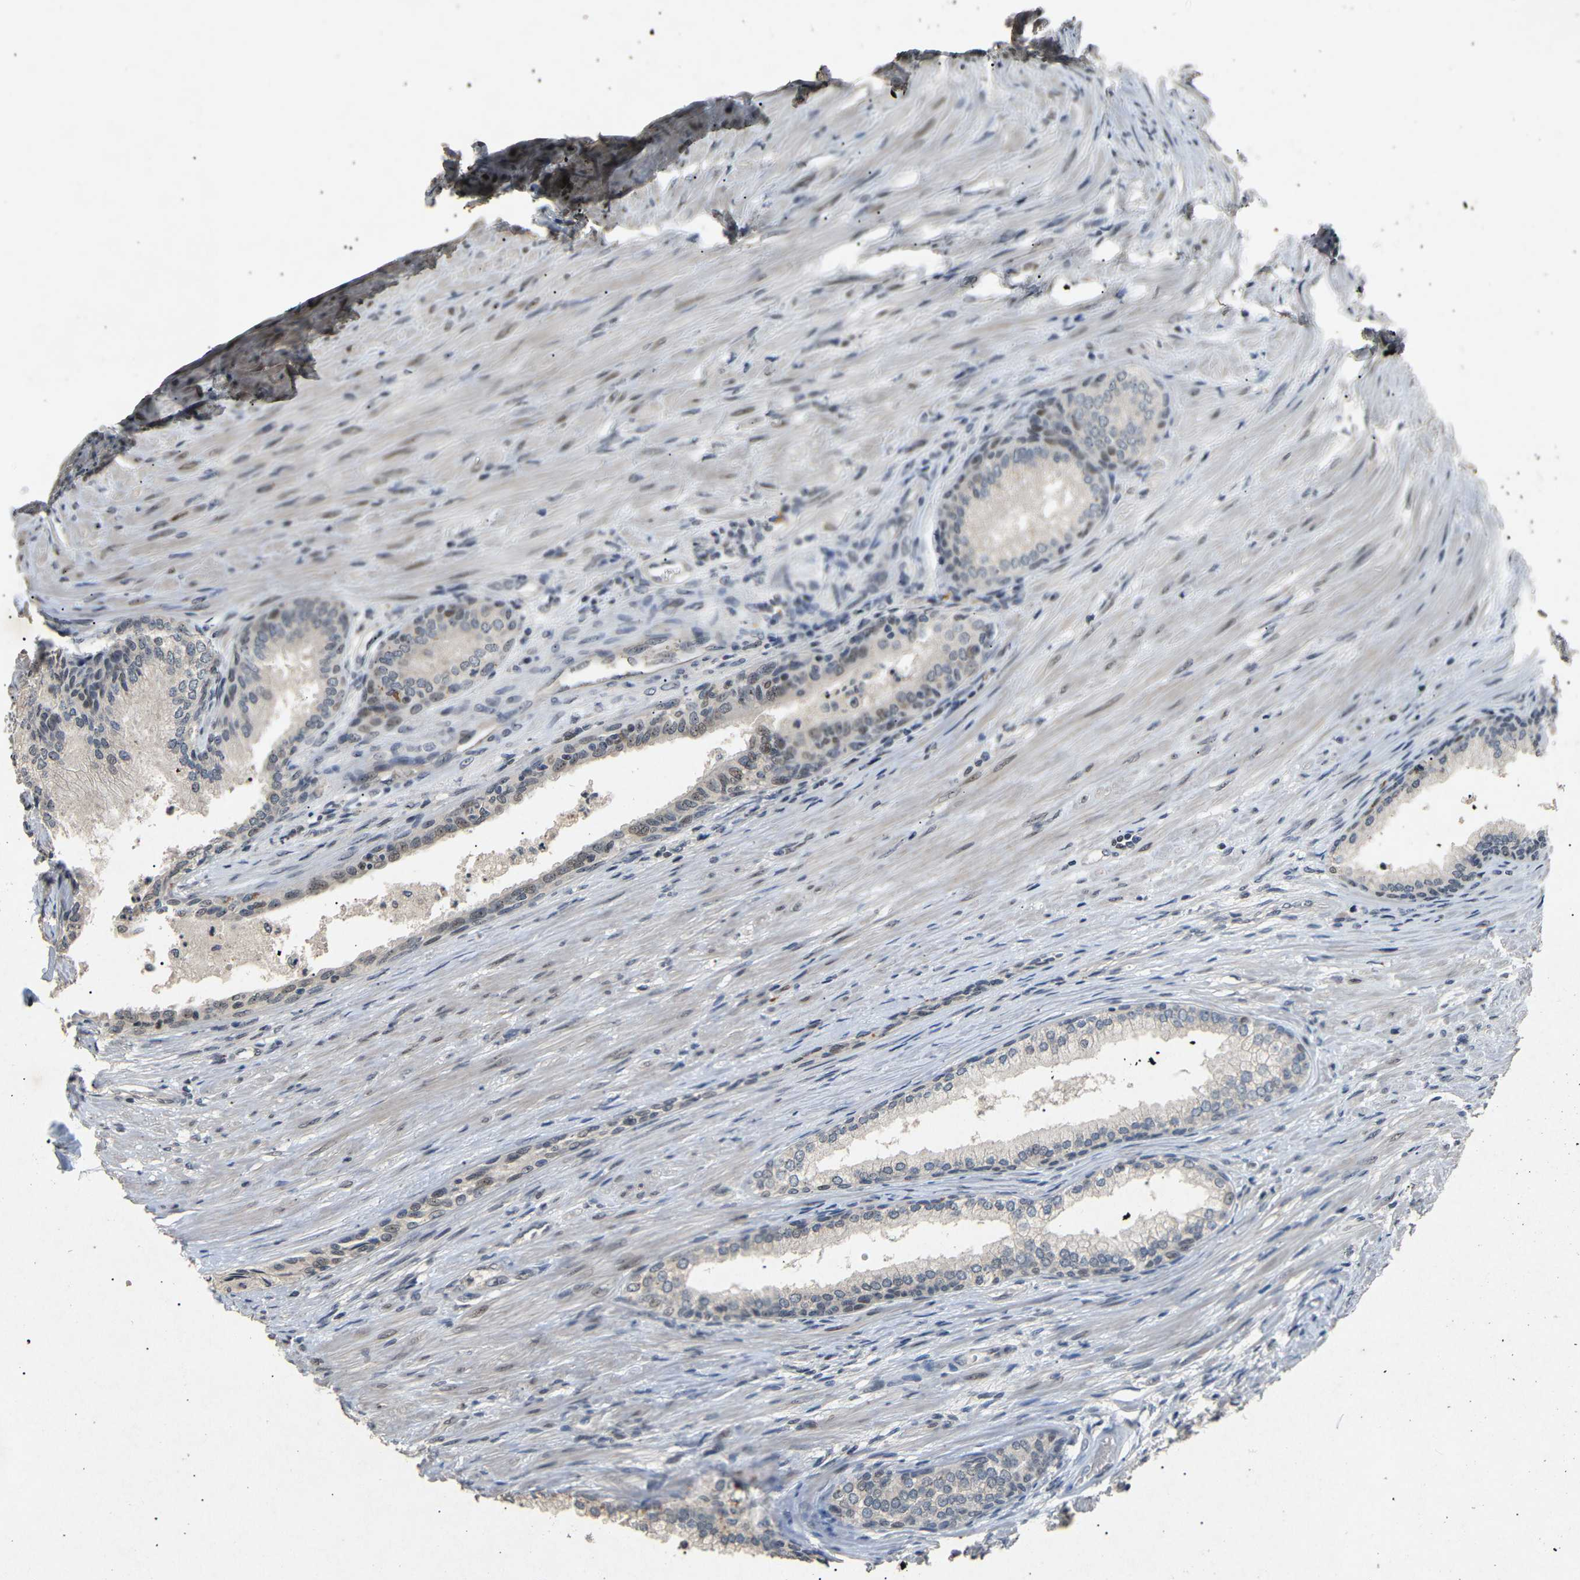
{"staining": {"intensity": "weak", "quantity": "<25%", "location": "nuclear"}, "tissue": "prostate", "cell_type": "Glandular cells", "image_type": "normal", "snomed": [{"axis": "morphology", "description": "Normal tissue, NOS"}, {"axis": "topography", "description": "Prostate"}], "caption": "This is an IHC photomicrograph of unremarkable prostate. There is no staining in glandular cells.", "gene": "PARN", "patient": {"sex": "male", "age": 76}}